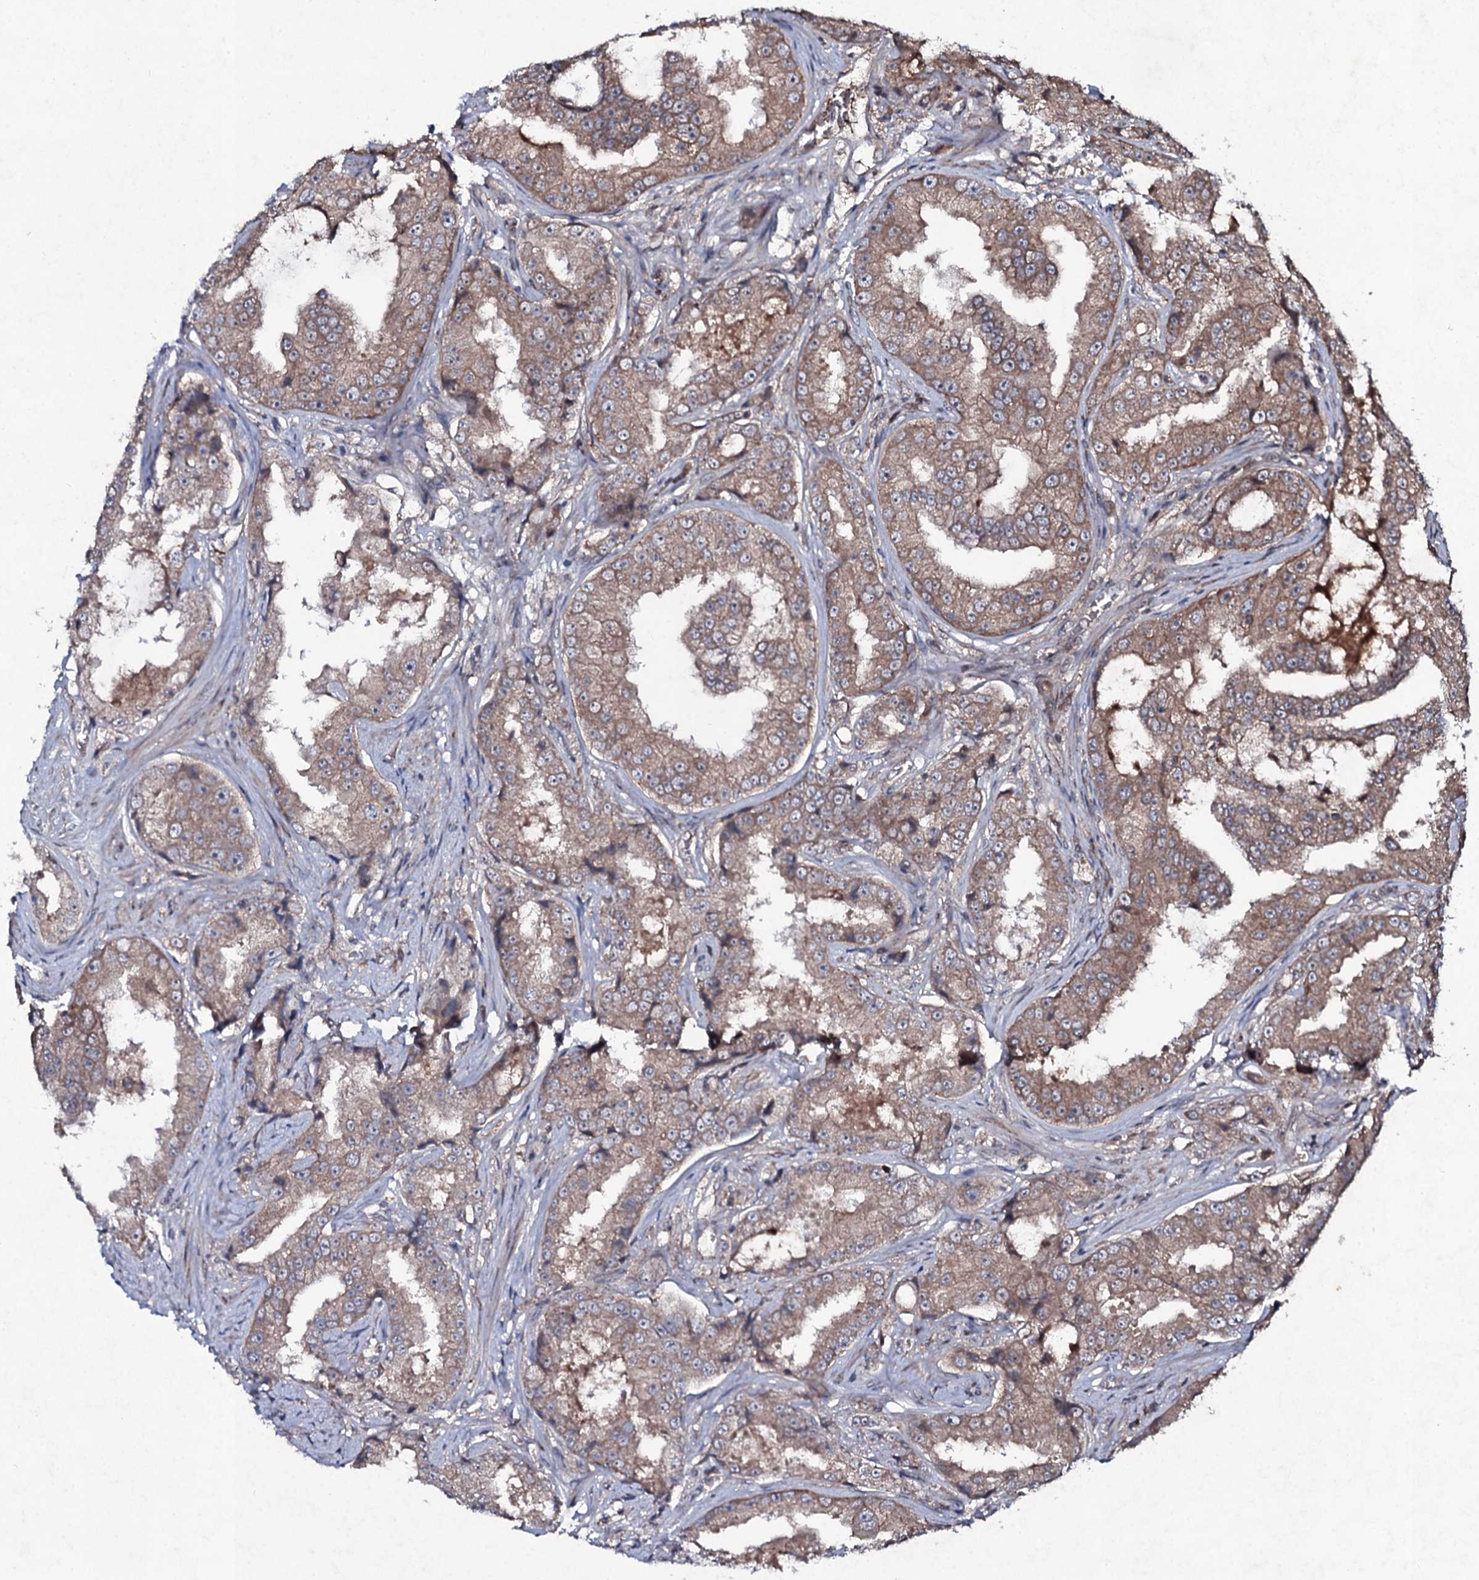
{"staining": {"intensity": "moderate", "quantity": ">75%", "location": "cytoplasmic/membranous"}, "tissue": "prostate cancer", "cell_type": "Tumor cells", "image_type": "cancer", "snomed": [{"axis": "morphology", "description": "Adenocarcinoma, High grade"}, {"axis": "topography", "description": "Prostate"}], "caption": "Prostate cancer stained for a protein demonstrates moderate cytoplasmic/membranous positivity in tumor cells.", "gene": "SNAP23", "patient": {"sex": "male", "age": 73}}